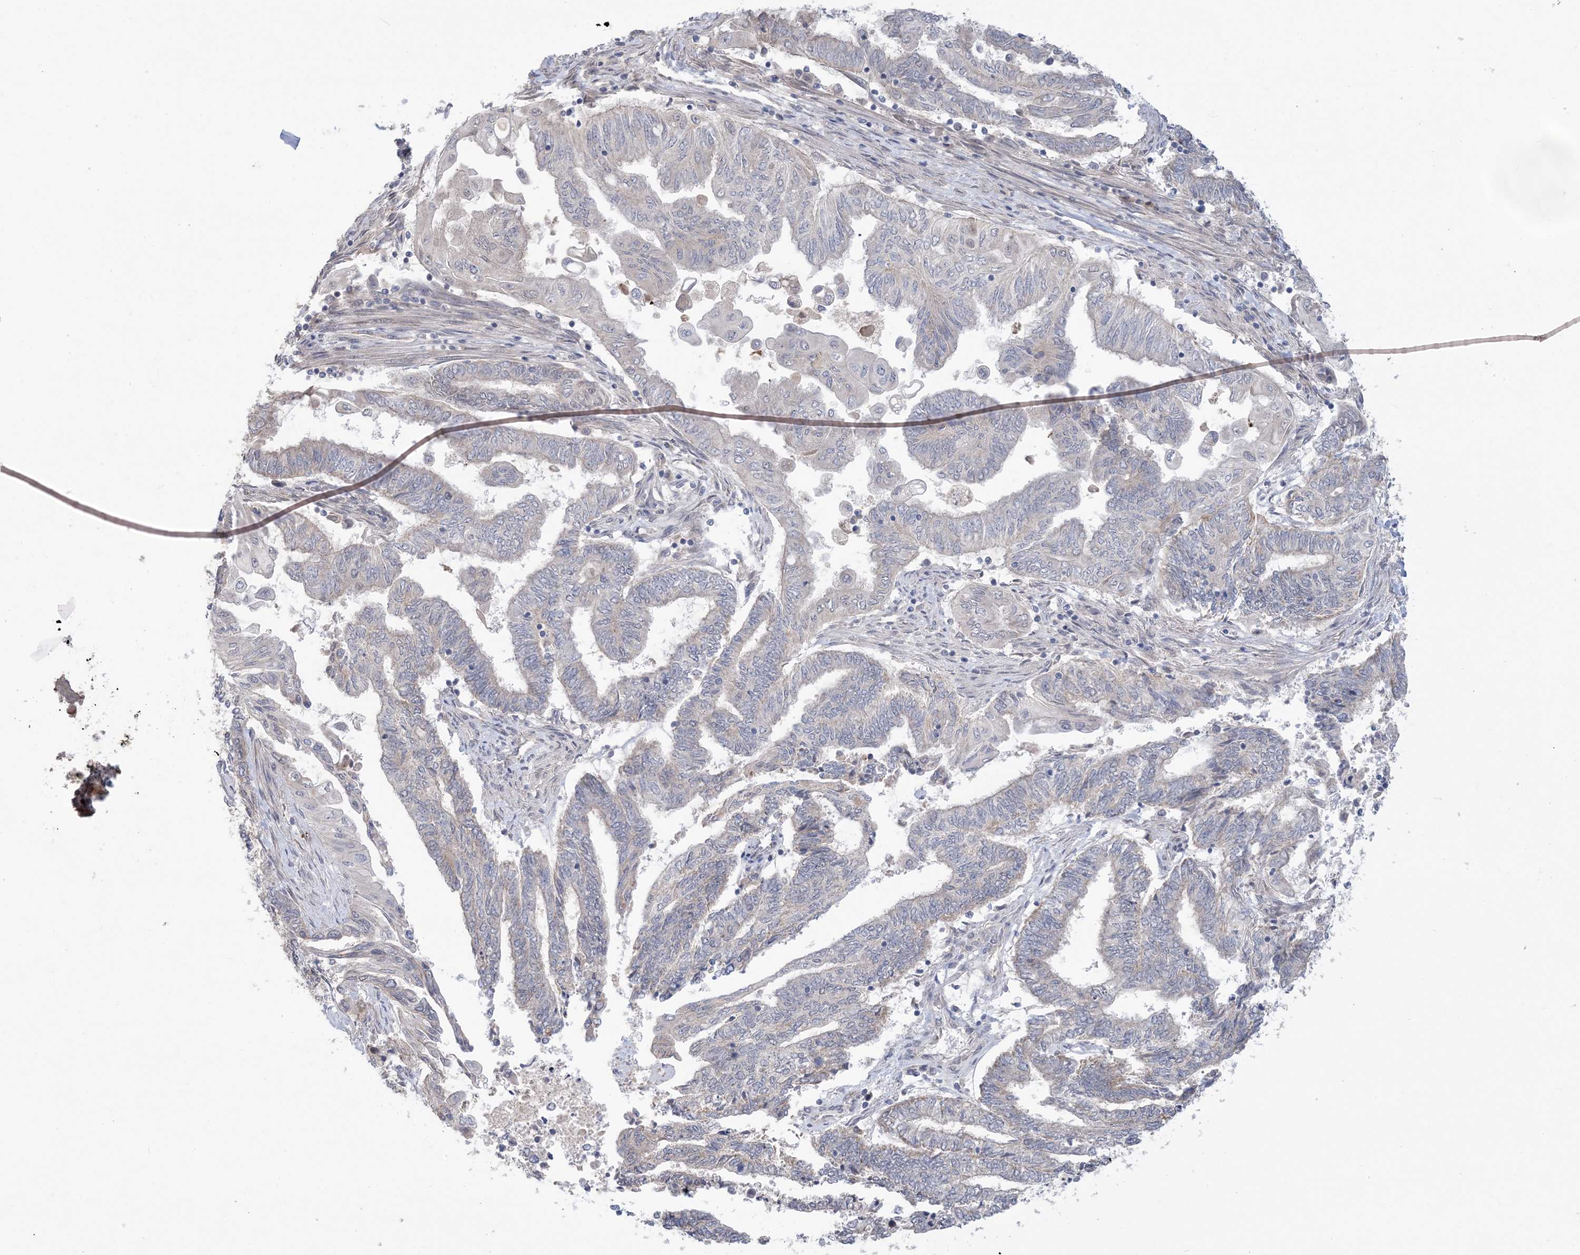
{"staining": {"intensity": "negative", "quantity": "none", "location": "none"}, "tissue": "endometrial cancer", "cell_type": "Tumor cells", "image_type": "cancer", "snomed": [{"axis": "morphology", "description": "Adenocarcinoma, NOS"}, {"axis": "topography", "description": "Uterus"}, {"axis": "topography", "description": "Endometrium"}], "caption": "The IHC micrograph has no significant expression in tumor cells of adenocarcinoma (endometrial) tissue.", "gene": "TRMT10C", "patient": {"sex": "female", "age": 70}}